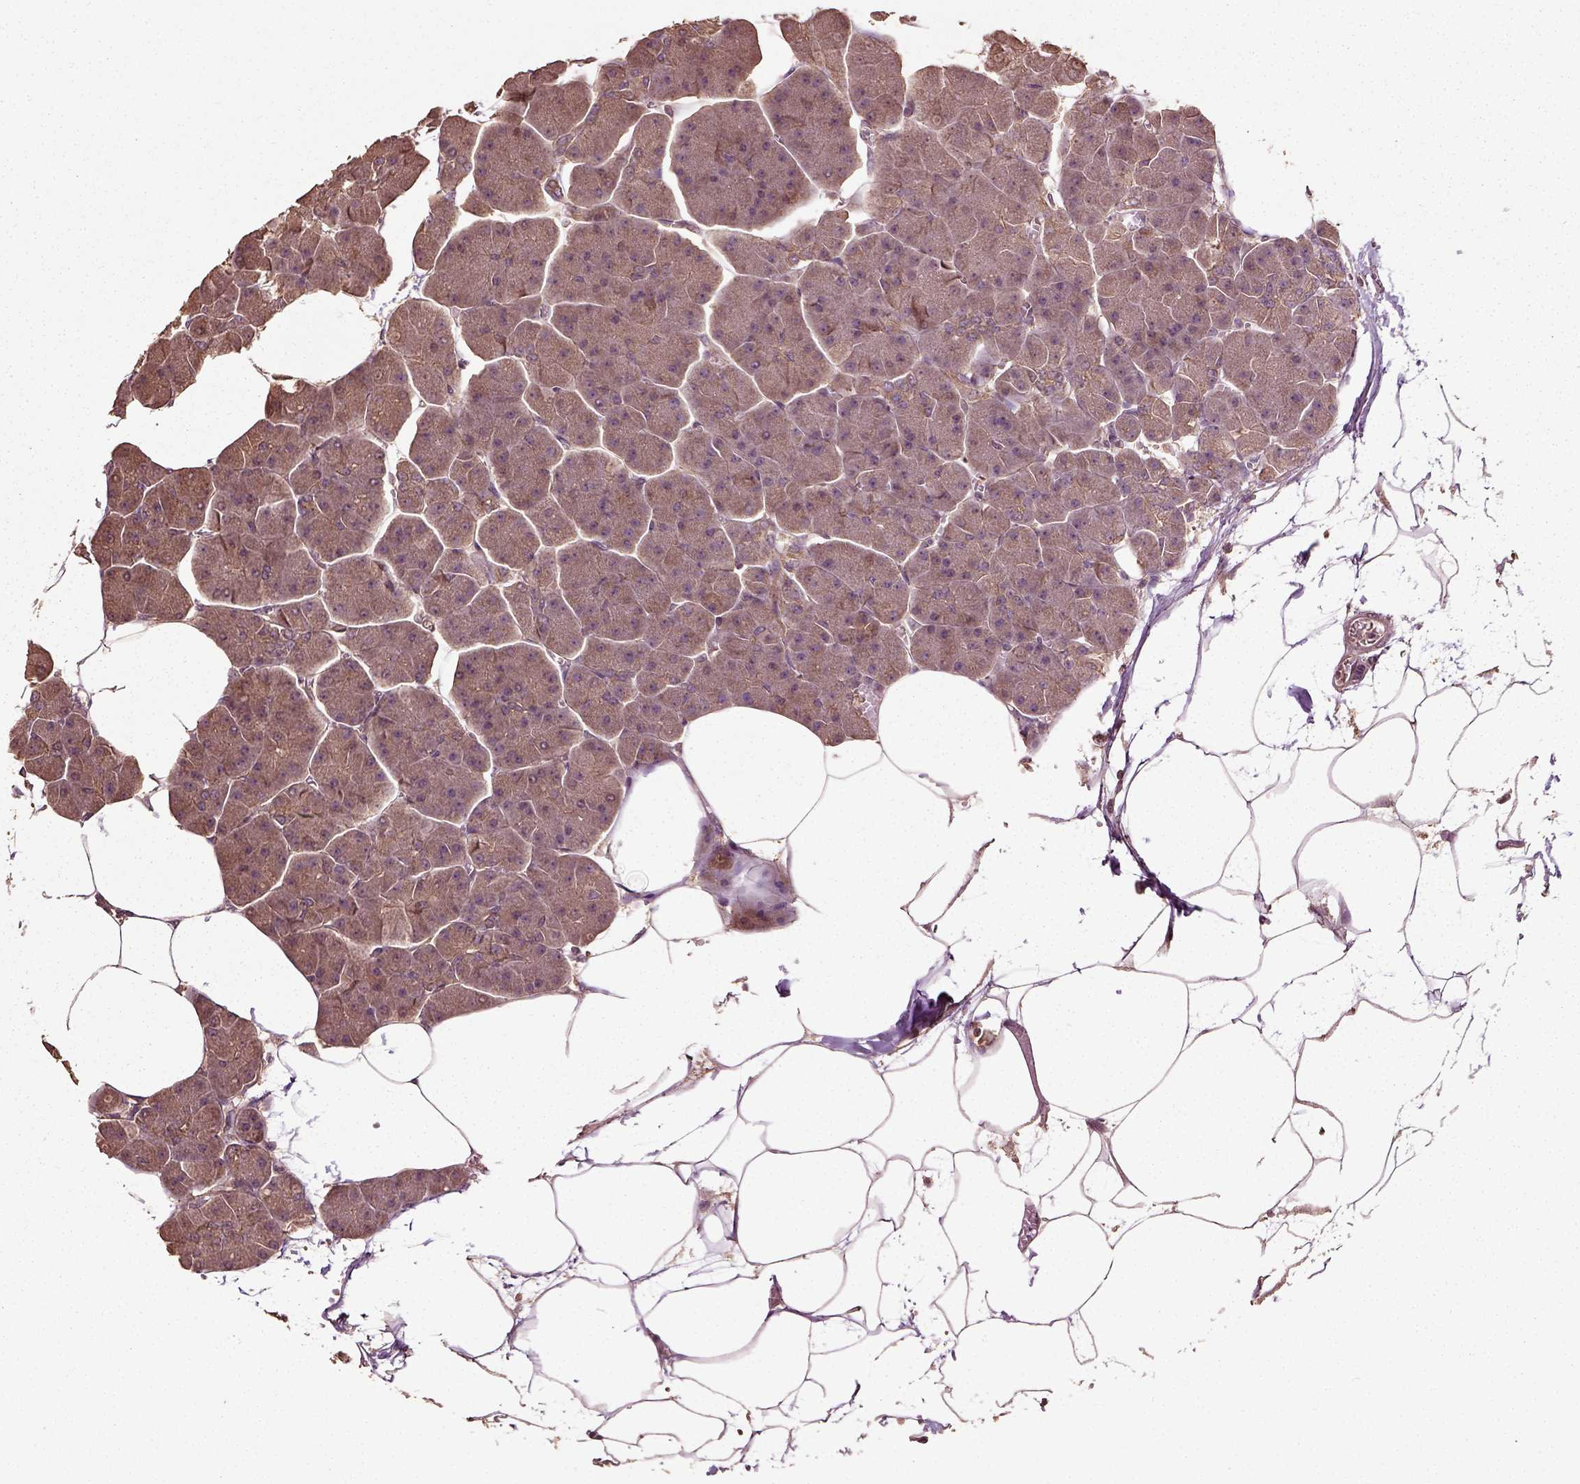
{"staining": {"intensity": "moderate", "quantity": "25%-75%", "location": "cytoplasmic/membranous"}, "tissue": "pancreas", "cell_type": "Exocrine glandular cells", "image_type": "normal", "snomed": [{"axis": "morphology", "description": "Normal tissue, NOS"}, {"axis": "topography", "description": "Adipose tissue"}, {"axis": "topography", "description": "Pancreas"}, {"axis": "topography", "description": "Peripheral nerve tissue"}], "caption": "This image shows immunohistochemistry (IHC) staining of unremarkable human pancreas, with medium moderate cytoplasmic/membranous positivity in approximately 25%-75% of exocrine glandular cells.", "gene": "ERV3", "patient": {"sex": "female", "age": 58}}